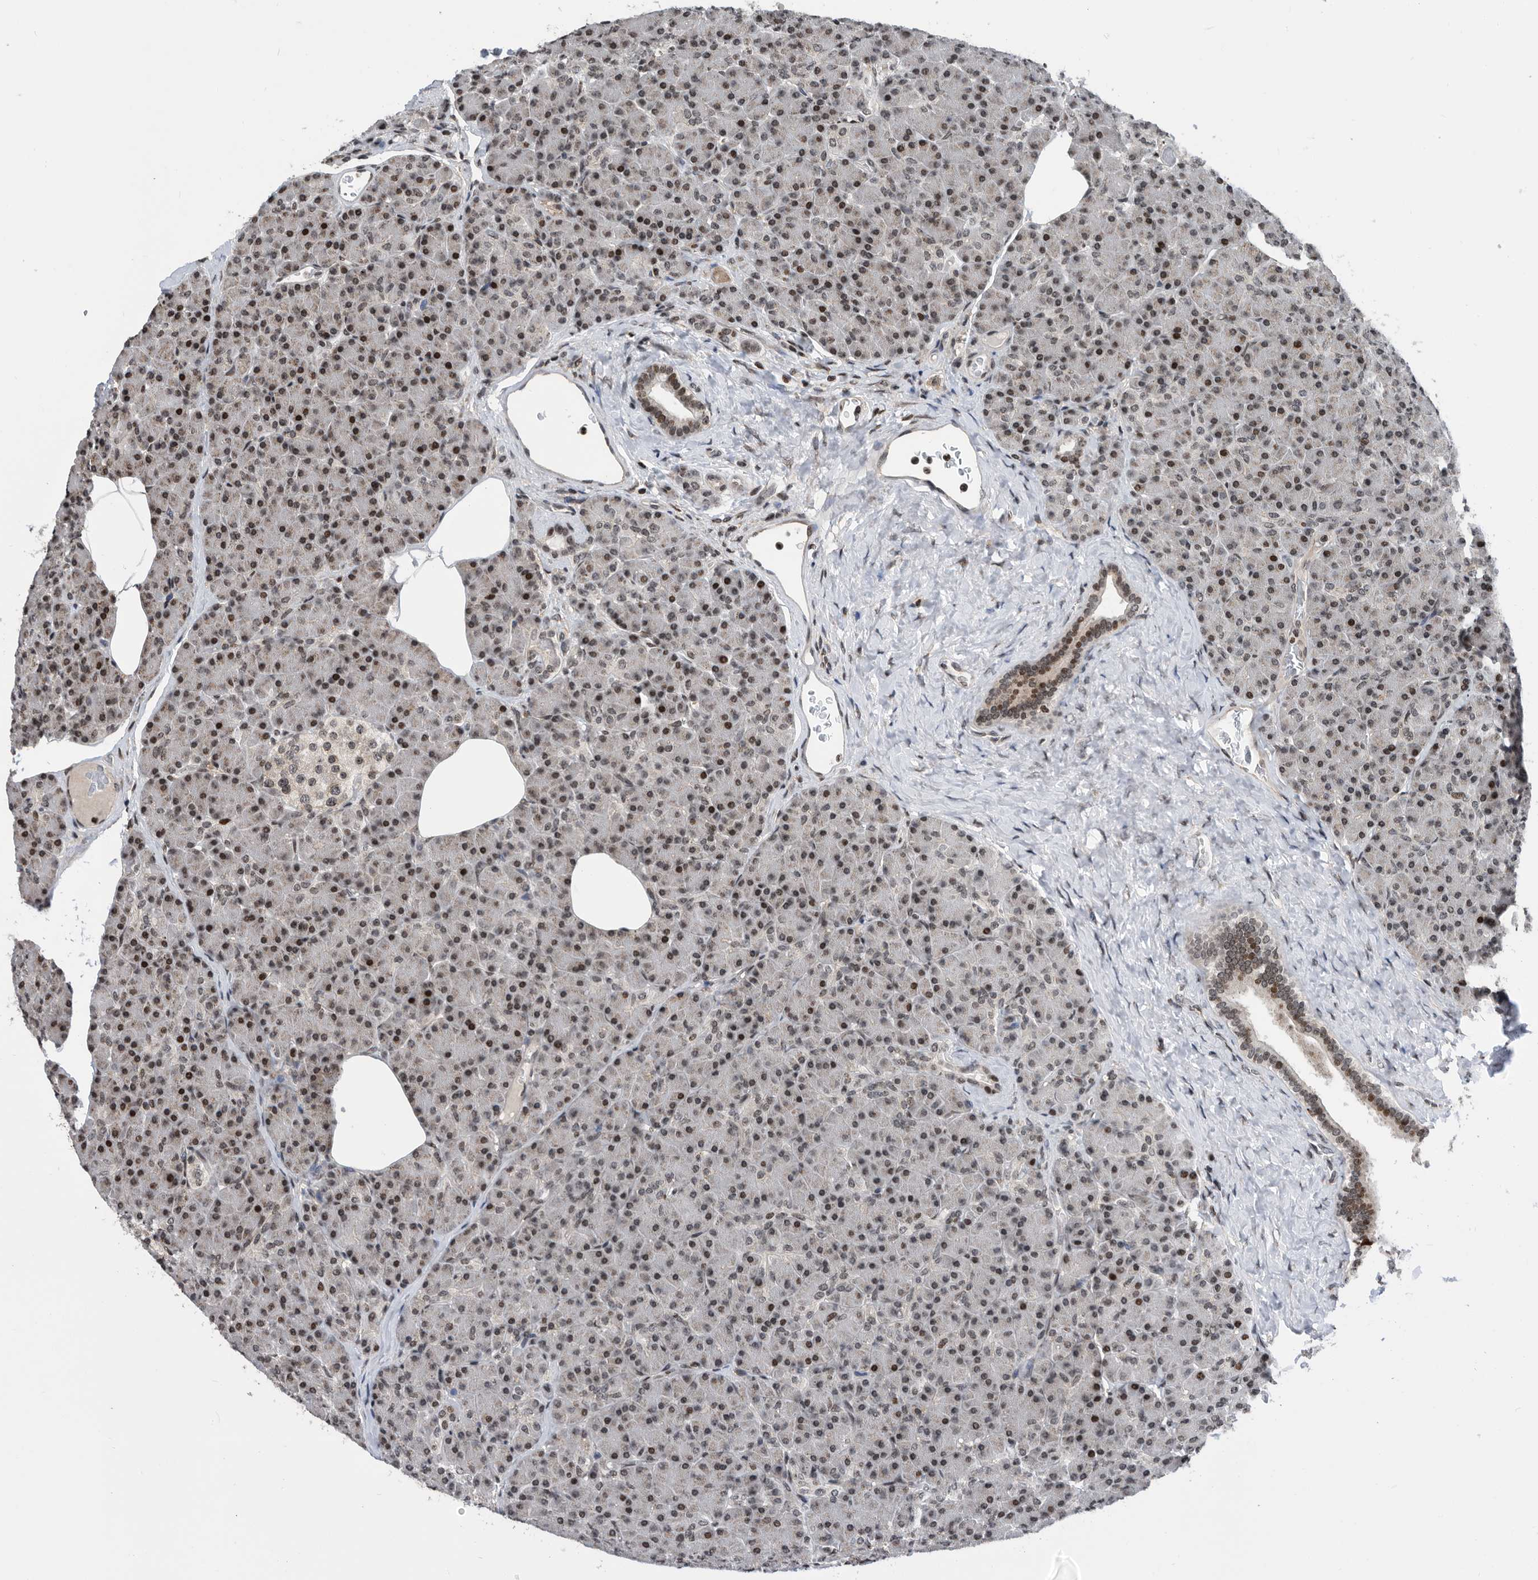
{"staining": {"intensity": "moderate", "quantity": "25%-75%", "location": "cytoplasmic/membranous,nuclear"}, "tissue": "pancreas", "cell_type": "Exocrine glandular cells", "image_type": "normal", "snomed": [{"axis": "morphology", "description": "Normal tissue, NOS"}, {"axis": "topography", "description": "Pancreas"}], "caption": "Immunohistochemistry (IHC) histopathology image of normal human pancreas stained for a protein (brown), which exhibits medium levels of moderate cytoplasmic/membranous,nuclear staining in approximately 25%-75% of exocrine glandular cells.", "gene": "SNRNP48", "patient": {"sex": "female", "age": 43}}